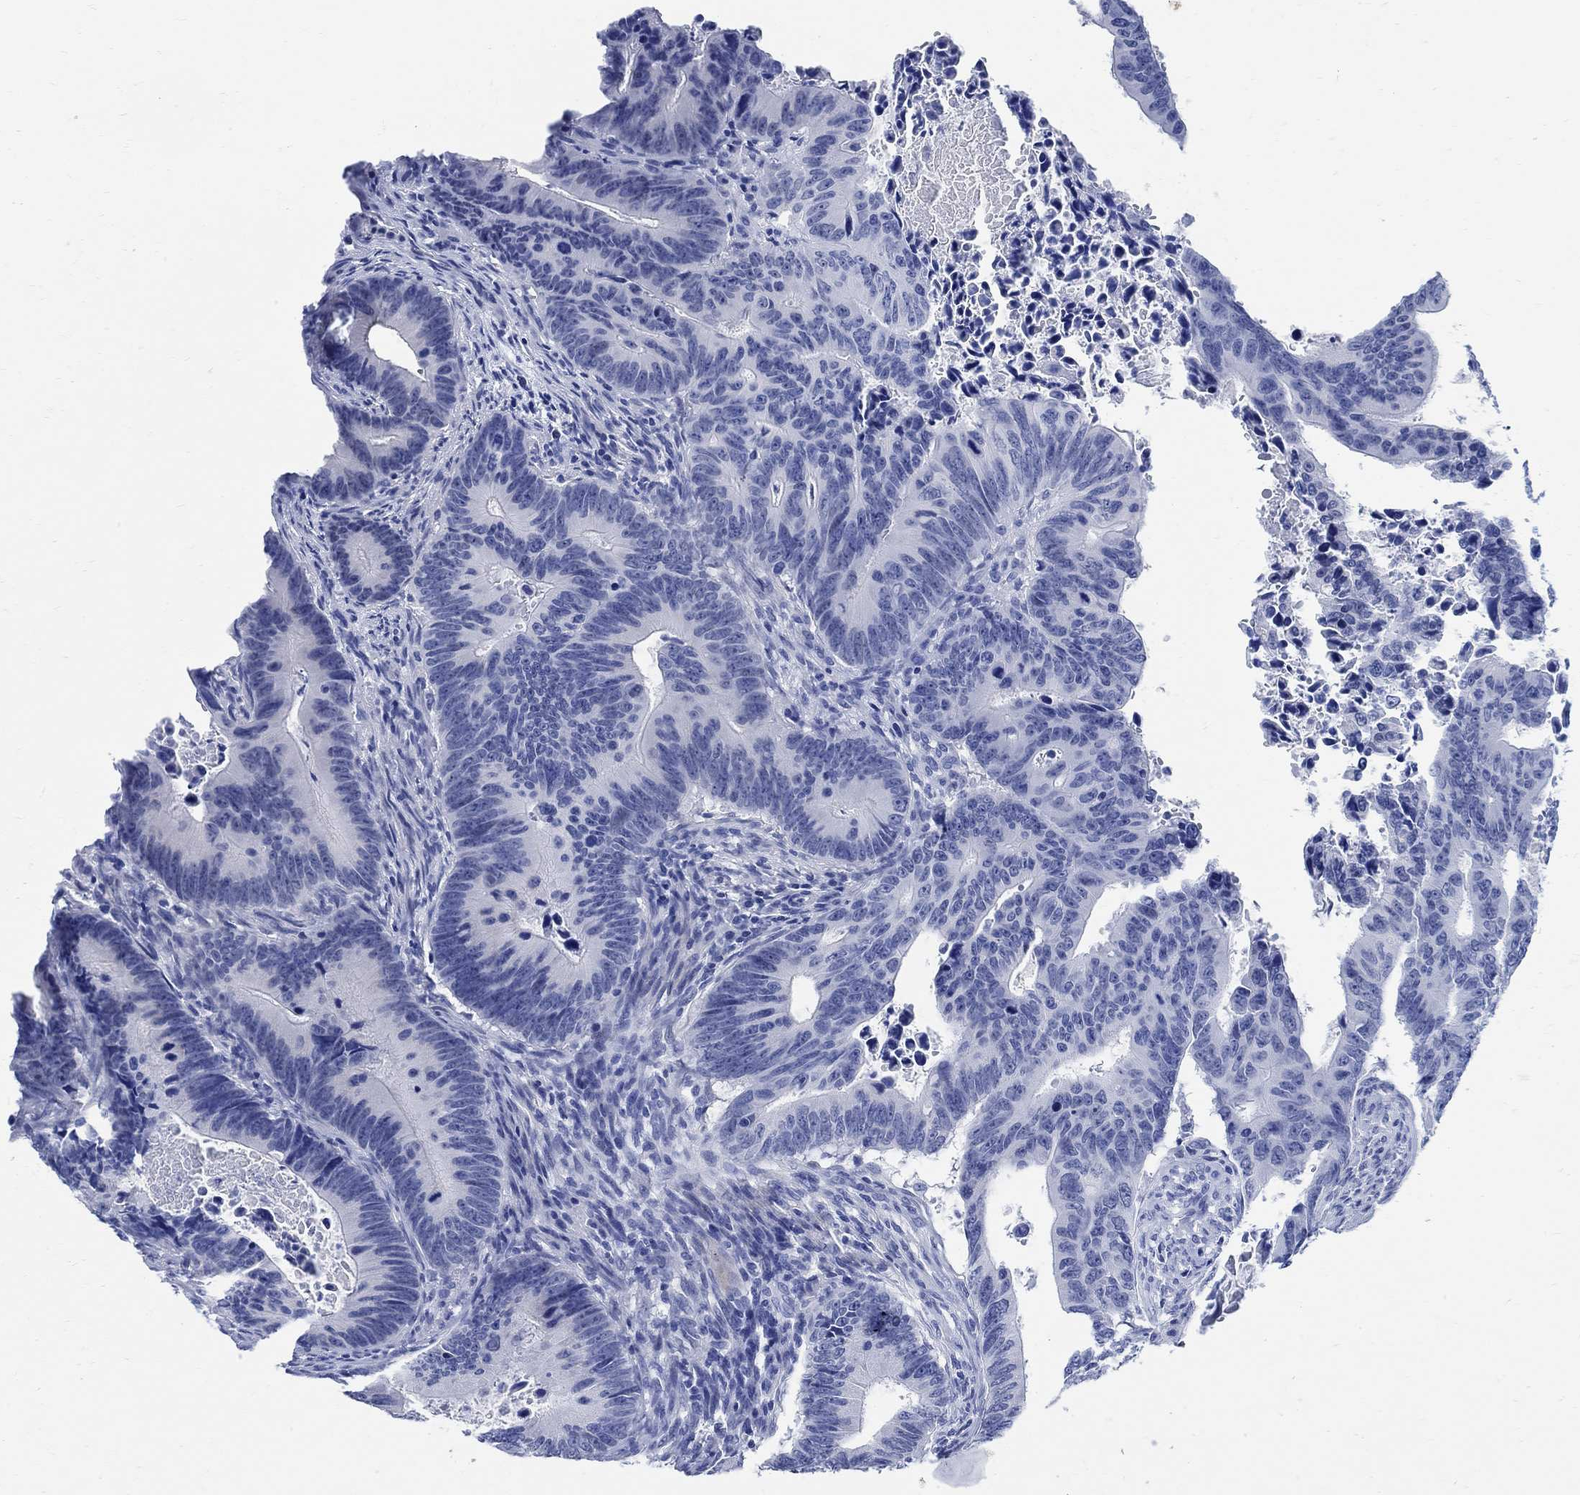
{"staining": {"intensity": "negative", "quantity": "none", "location": "none"}, "tissue": "colorectal cancer", "cell_type": "Tumor cells", "image_type": "cancer", "snomed": [{"axis": "morphology", "description": "Adenocarcinoma, NOS"}, {"axis": "topography", "description": "Colon"}], "caption": "Immunohistochemistry (IHC) histopathology image of colorectal cancer stained for a protein (brown), which shows no positivity in tumor cells.", "gene": "CAMK2N1", "patient": {"sex": "female", "age": 87}}